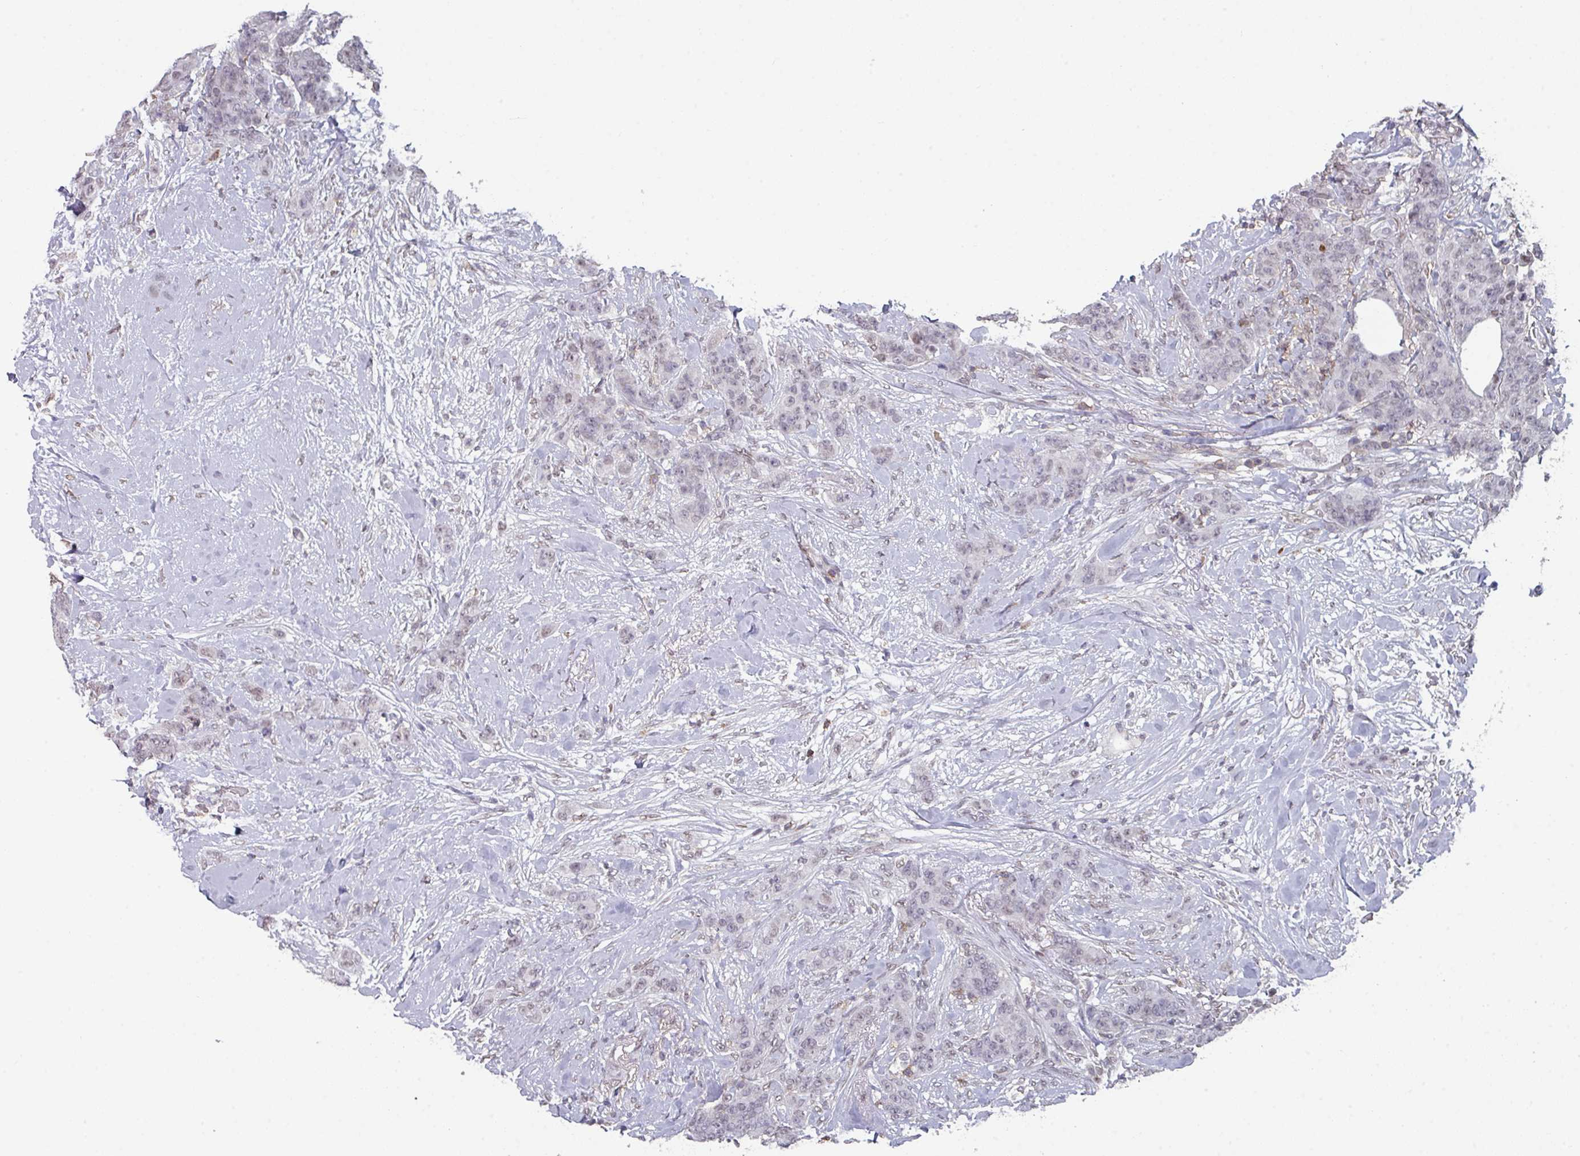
{"staining": {"intensity": "weak", "quantity": "<25%", "location": "nuclear"}, "tissue": "breast cancer", "cell_type": "Tumor cells", "image_type": "cancer", "snomed": [{"axis": "morphology", "description": "Duct carcinoma"}, {"axis": "topography", "description": "Breast"}], "caption": "Photomicrograph shows no significant protein staining in tumor cells of invasive ductal carcinoma (breast).", "gene": "RASAL3", "patient": {"sex": "female", "age": 40}}